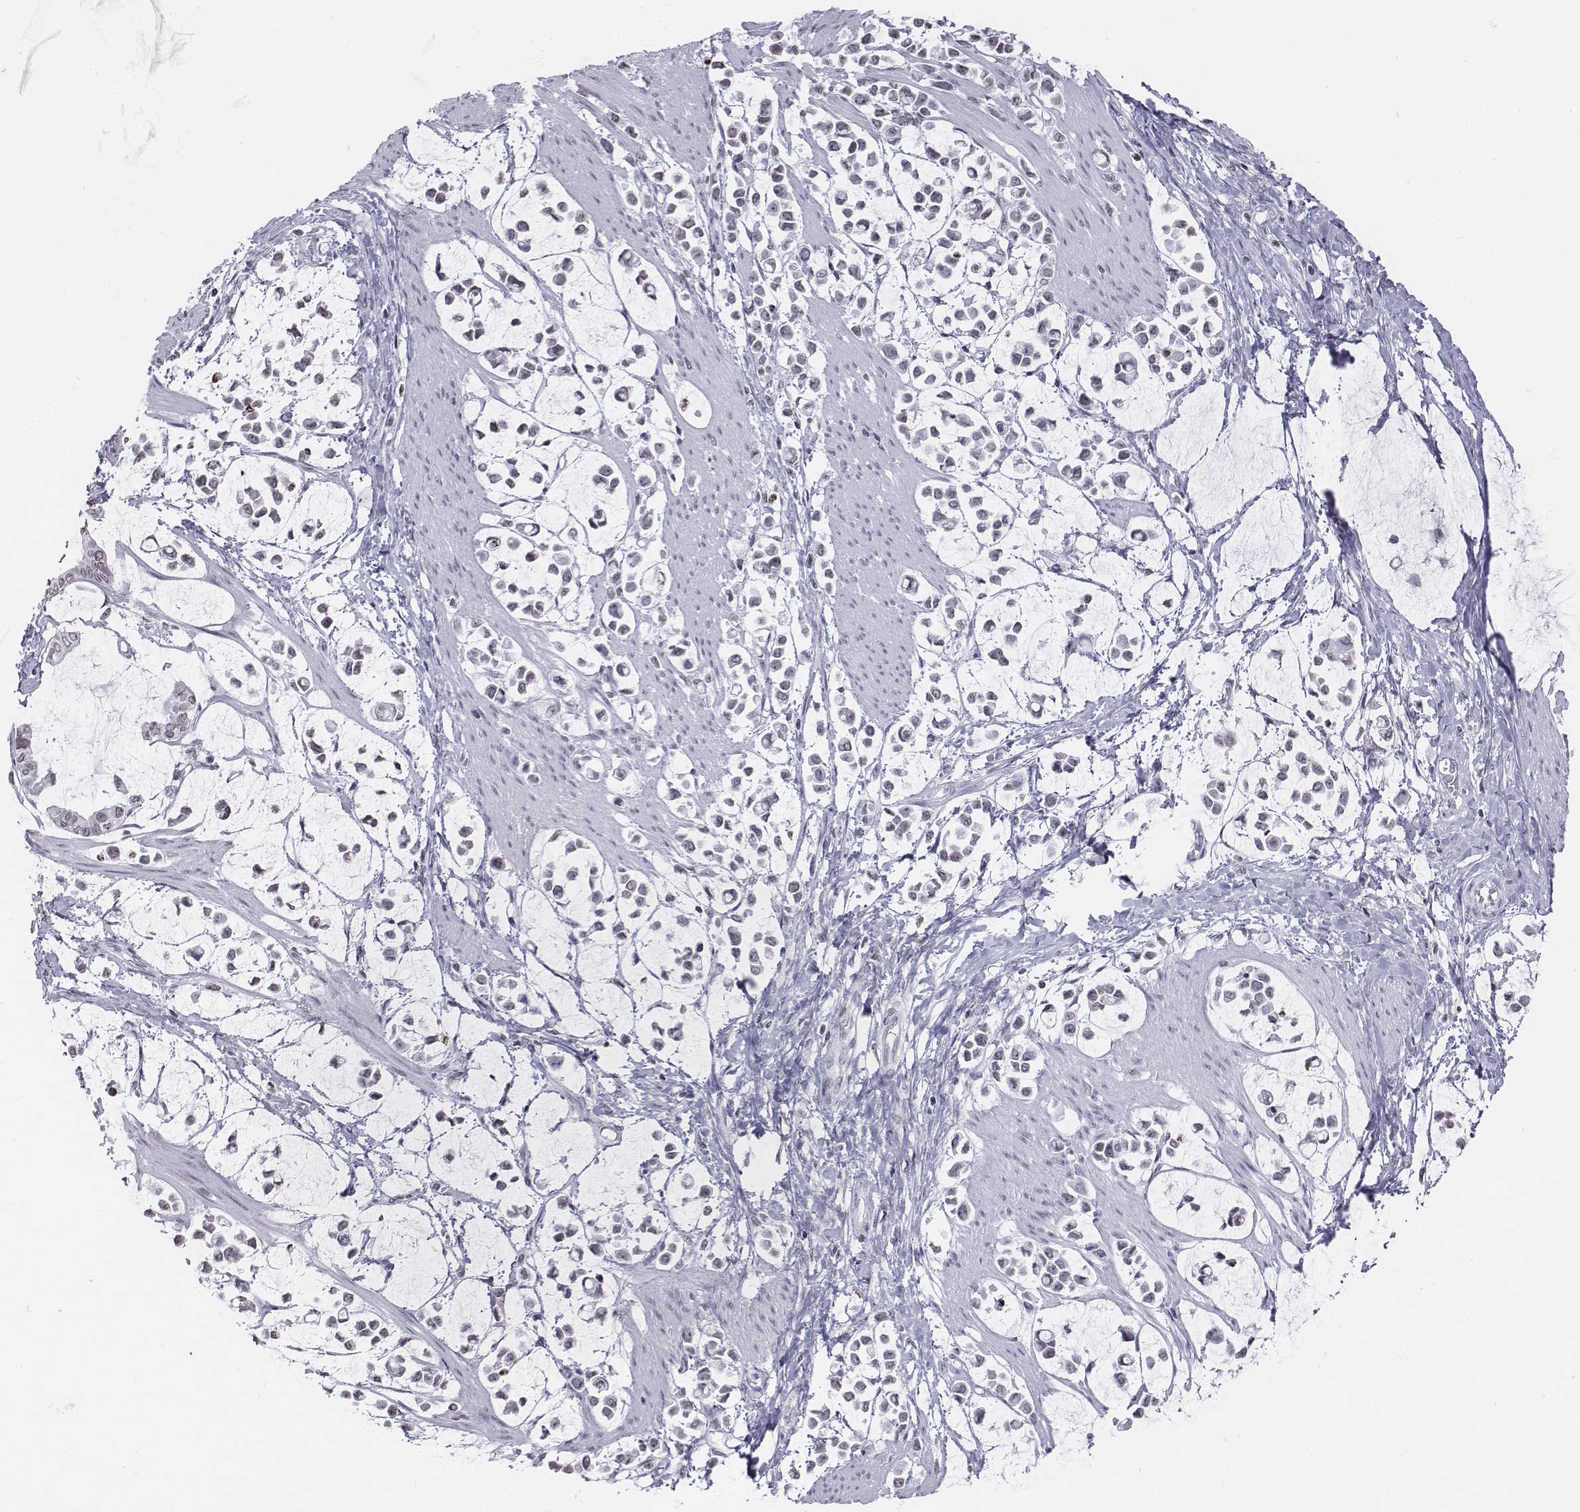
{"staining": {"intensity": "negative", "quantity": "none", "location": "none"}, "tissue": "stomach cancer", "cell_type": "Tumor cells", "image_type": "cancer", "snomed": [{"axis": "morphology", "description": "Adenocarcinoma, NOS"}, {"axis": "topography", "description": "Stomach"}], "caption": "Immunohistochemistry (IHC) histopathology image of stomach cancer stained for a protein (brown), which shows no staining in tumor cells.", "gene": "BARHL1", "patient": {"sex": "male", "age": 82}}